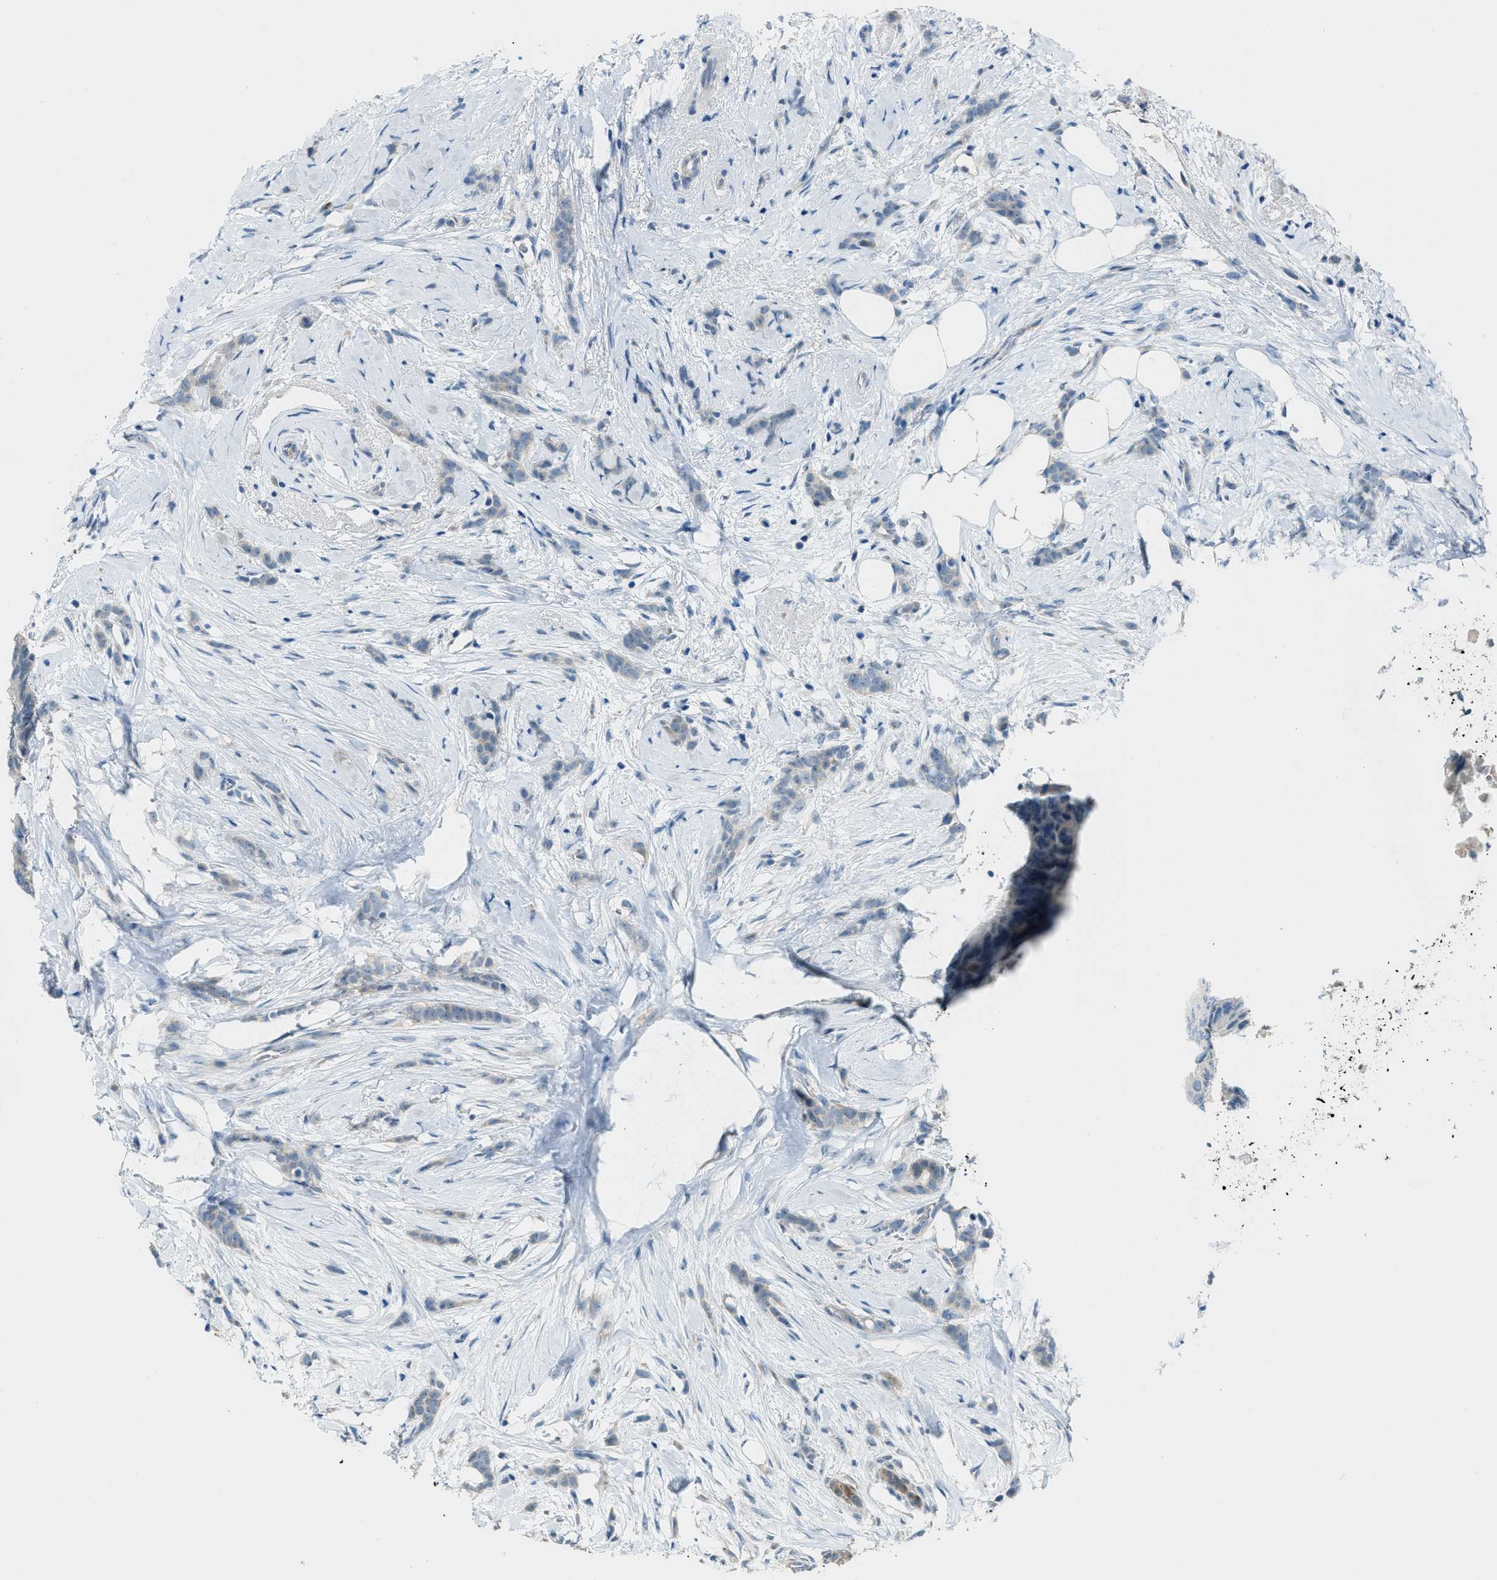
{"staining": {"intensity": "weak", "quantity": "<25%", "location": "cytoplasmic/membranous"}, "tissue": "breast cancer", "cell_type": "Tumor cells", "image_type": "cancer", "snomed": [{"axis": "morphology", "description": "Lobular carcinoma, in situ"}, {"axis": "morphology", "description": "Lobular carcinoma"}, {"axis": "topography", "description": "Breast"}], "caption": "Tumor cells show no significant staining in breast cancer (lobular carcinoma in situ). (DAB (3,3'-diaminobenzidine) IHC with hematoxylin counter stain).", "gene": "CDON", "patient": {"sex": "female", "age": 41}}